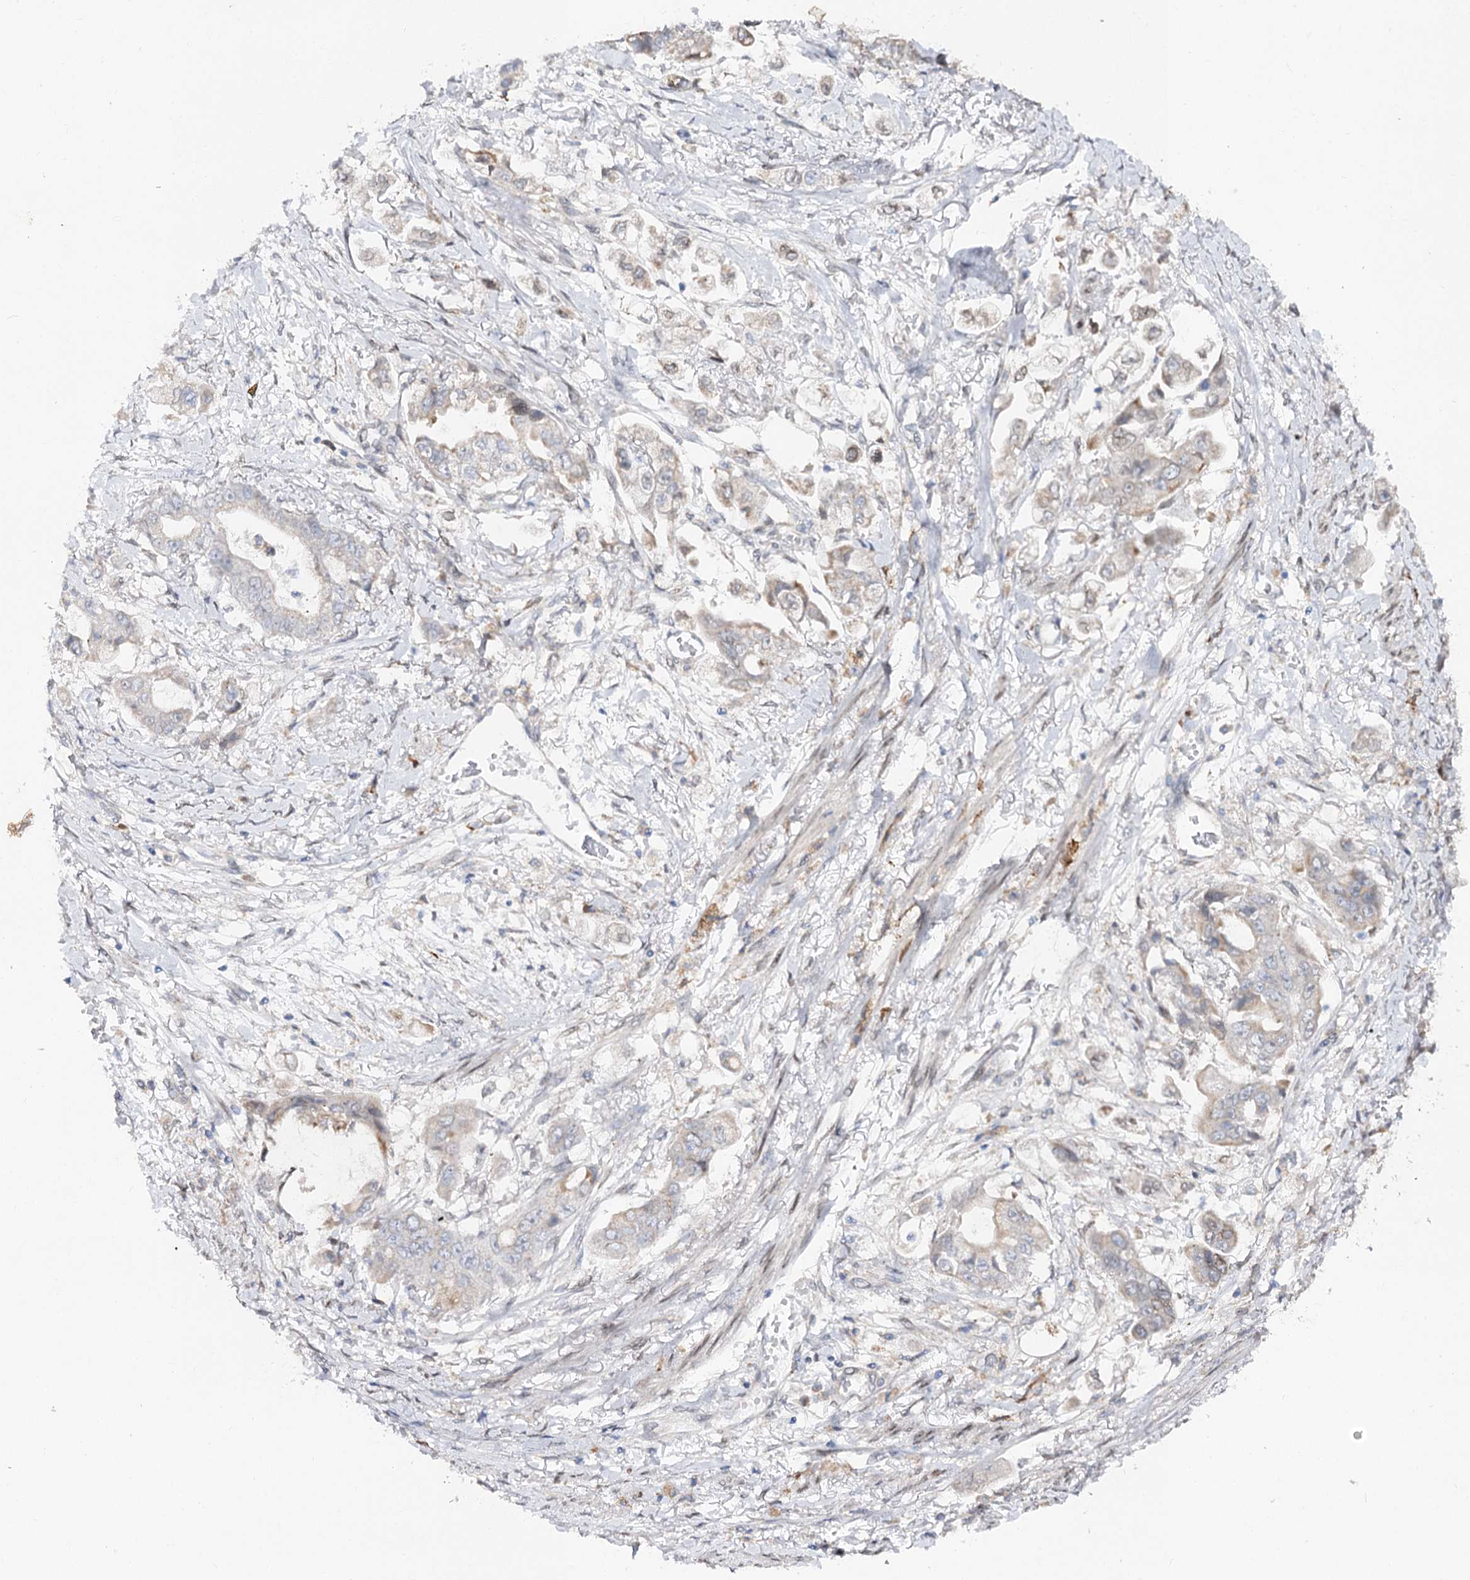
{"staining": {"intensity": "weak", "quantity": "<25%", "location": "cytoplasmic/membranous"}, "tissue": "stomach cancer", "cell_type": "Tumor cells", "image_type": "cancer", "snomed": [{"axis": "morphology", "description": "Adenocarcinoma, NOS"}, {"axis": "topography", "description": "Stomach"}], "caption": "Protein analysis of stomach cancer (adenocarcinoma) demonstrates no significant expression in tumor cells.", "gene": "C11orf80", "patient": {"sex": "male", "age": 62}}